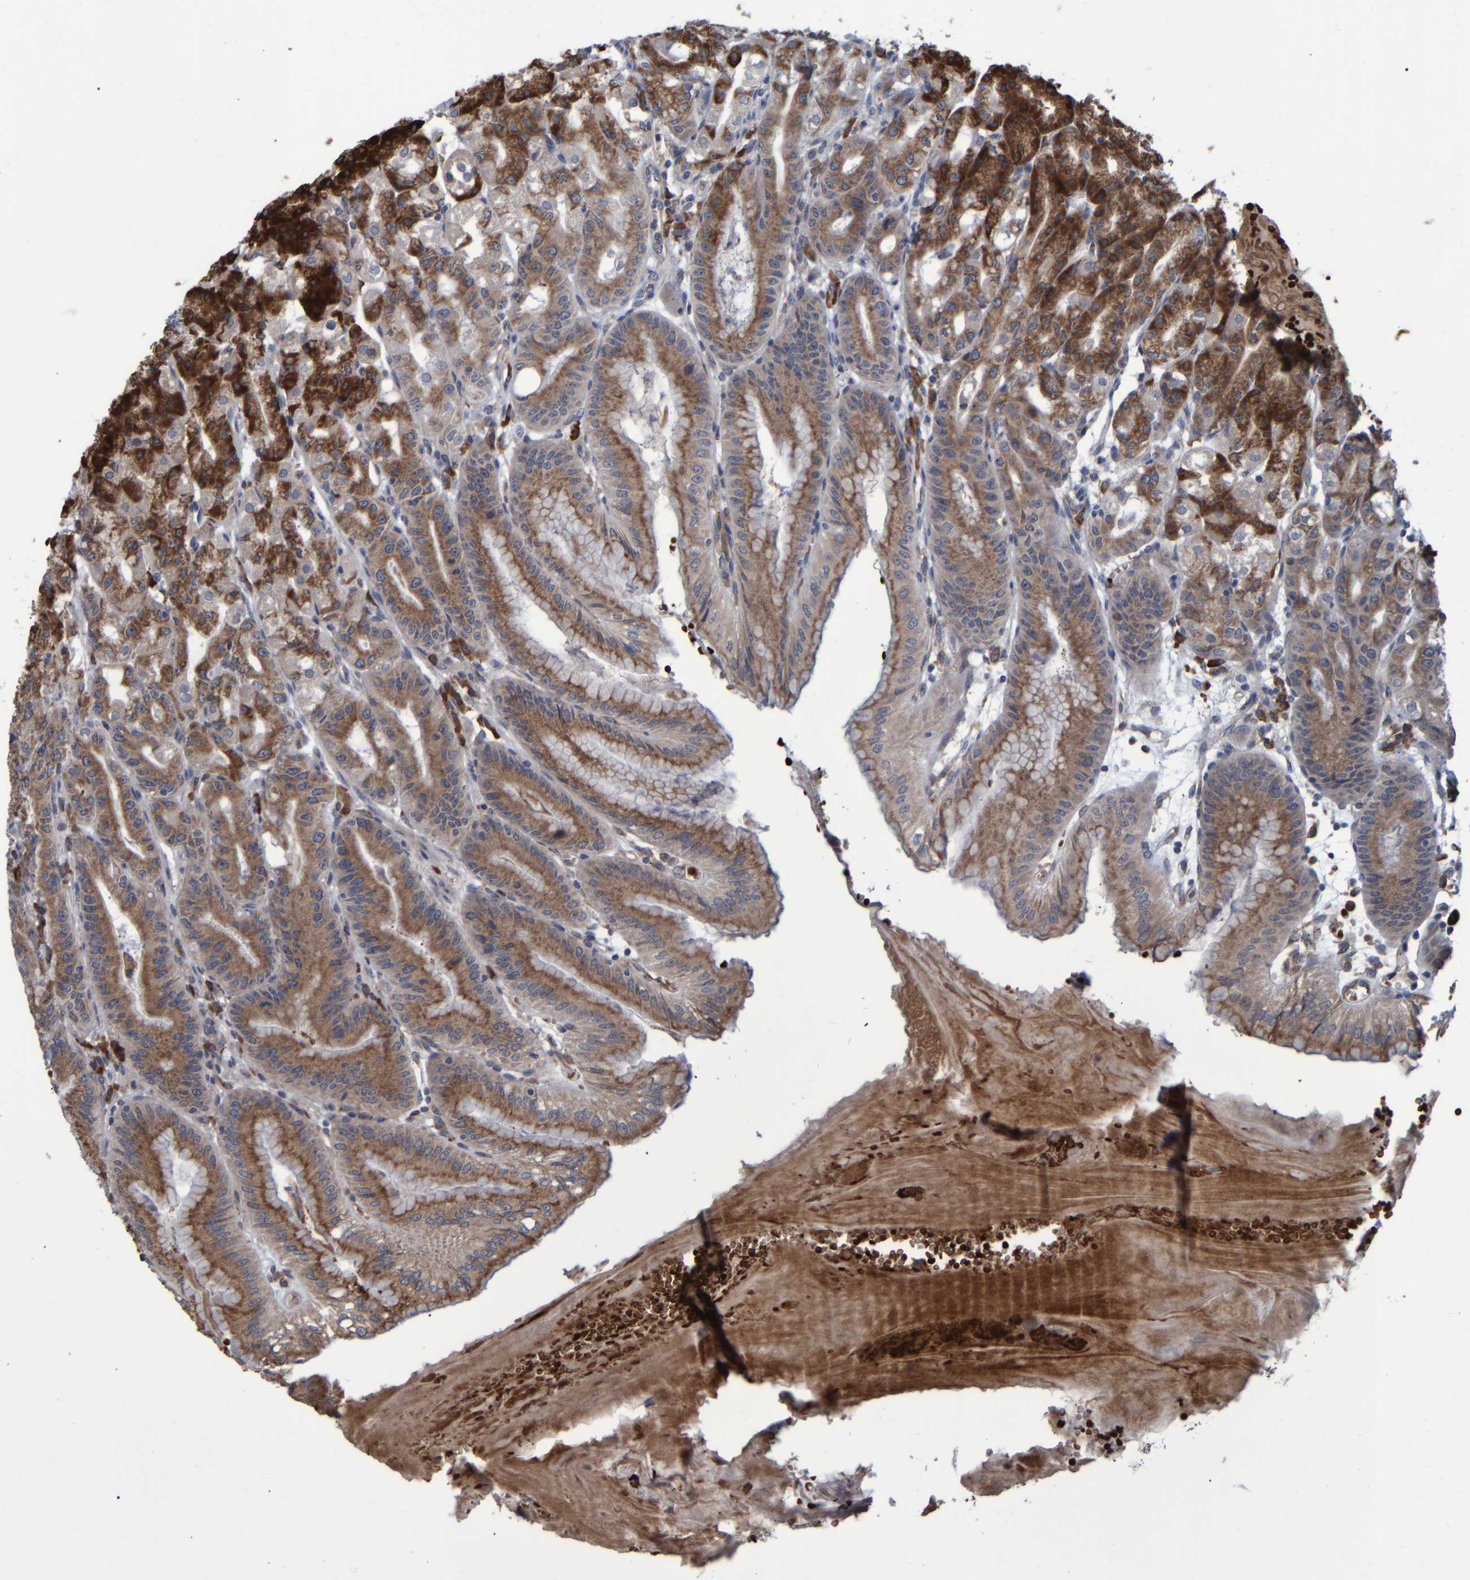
{"staining": {"intensity": "strong", "quantity": "25%-75%", "location": "cytoplasmic/membranous"}, "tissue": "stomach", "cell_type": "Glandular cells", "image_type": "normal", "snomed": [{"axis": "morphology", "description": "Normal tissue, NOS"}, {"axis": "topography", "description": "Stomach, lower"}], "caption": "A high amount of strong cytoplasmic/membranous positivity is identified in about 25%-75% of glandular cells in benign stomach.", "gene": "SPAG5", "patient": {"sex": "male", "age": 71}}